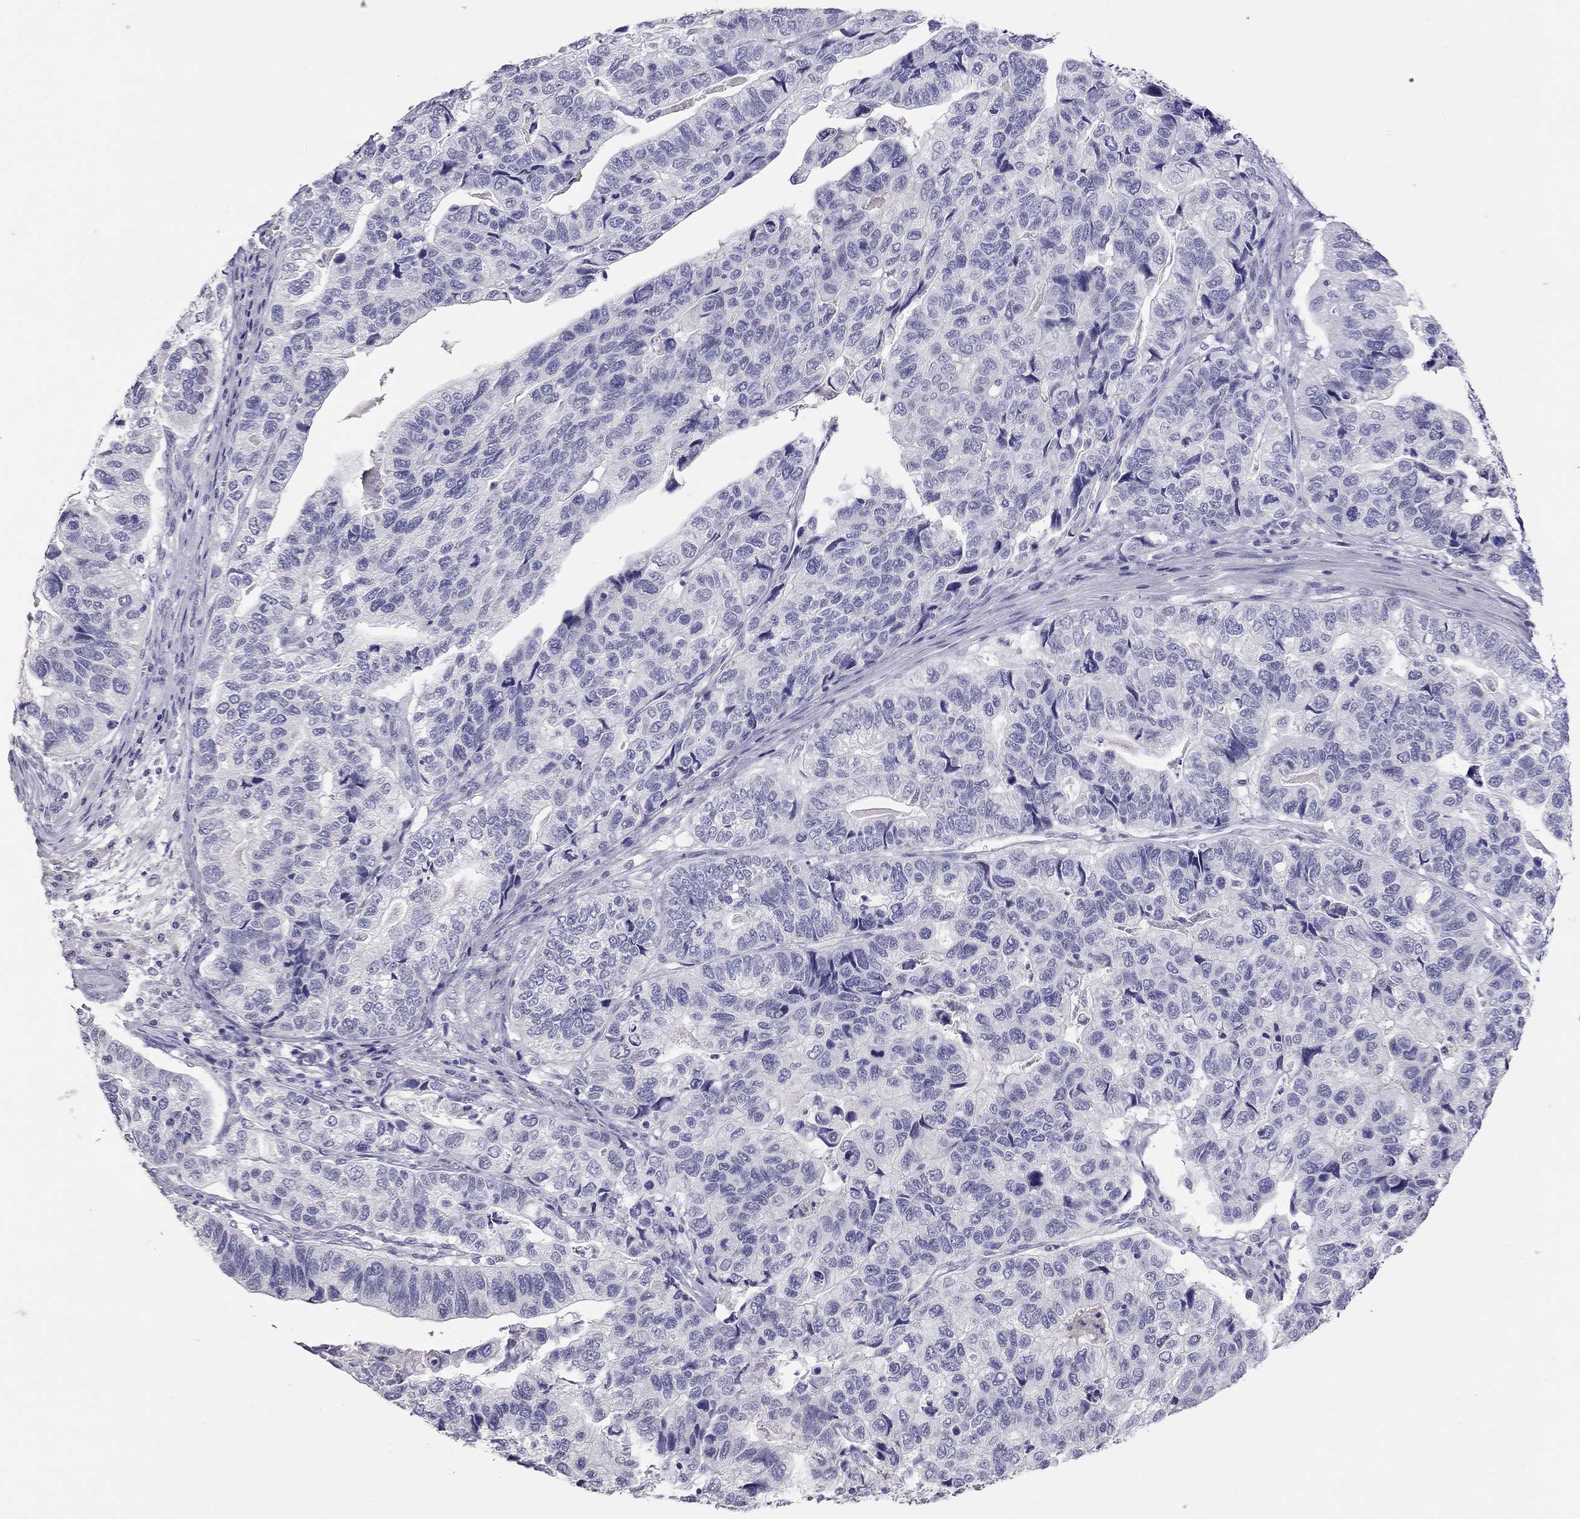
{"staining": {"intensity": "negative", "quantity": "none", "location": "none"}, "tissue": "stomach cancer", "cell_type": "Tumor cells", "image_type": "cancer", "snomed": [{"axis": "morphology", "description": "Adenocarcinoma, NOS"}, {"axis": "topography", "description": "Stomach, upper"}], "caption": "This is an immunohistochemistry micrograph of stomach adenocarcinoma. There is no positivity in tumor cells.", "gene": "MUC16", "patient": {"sex": "female", "age": 67}}